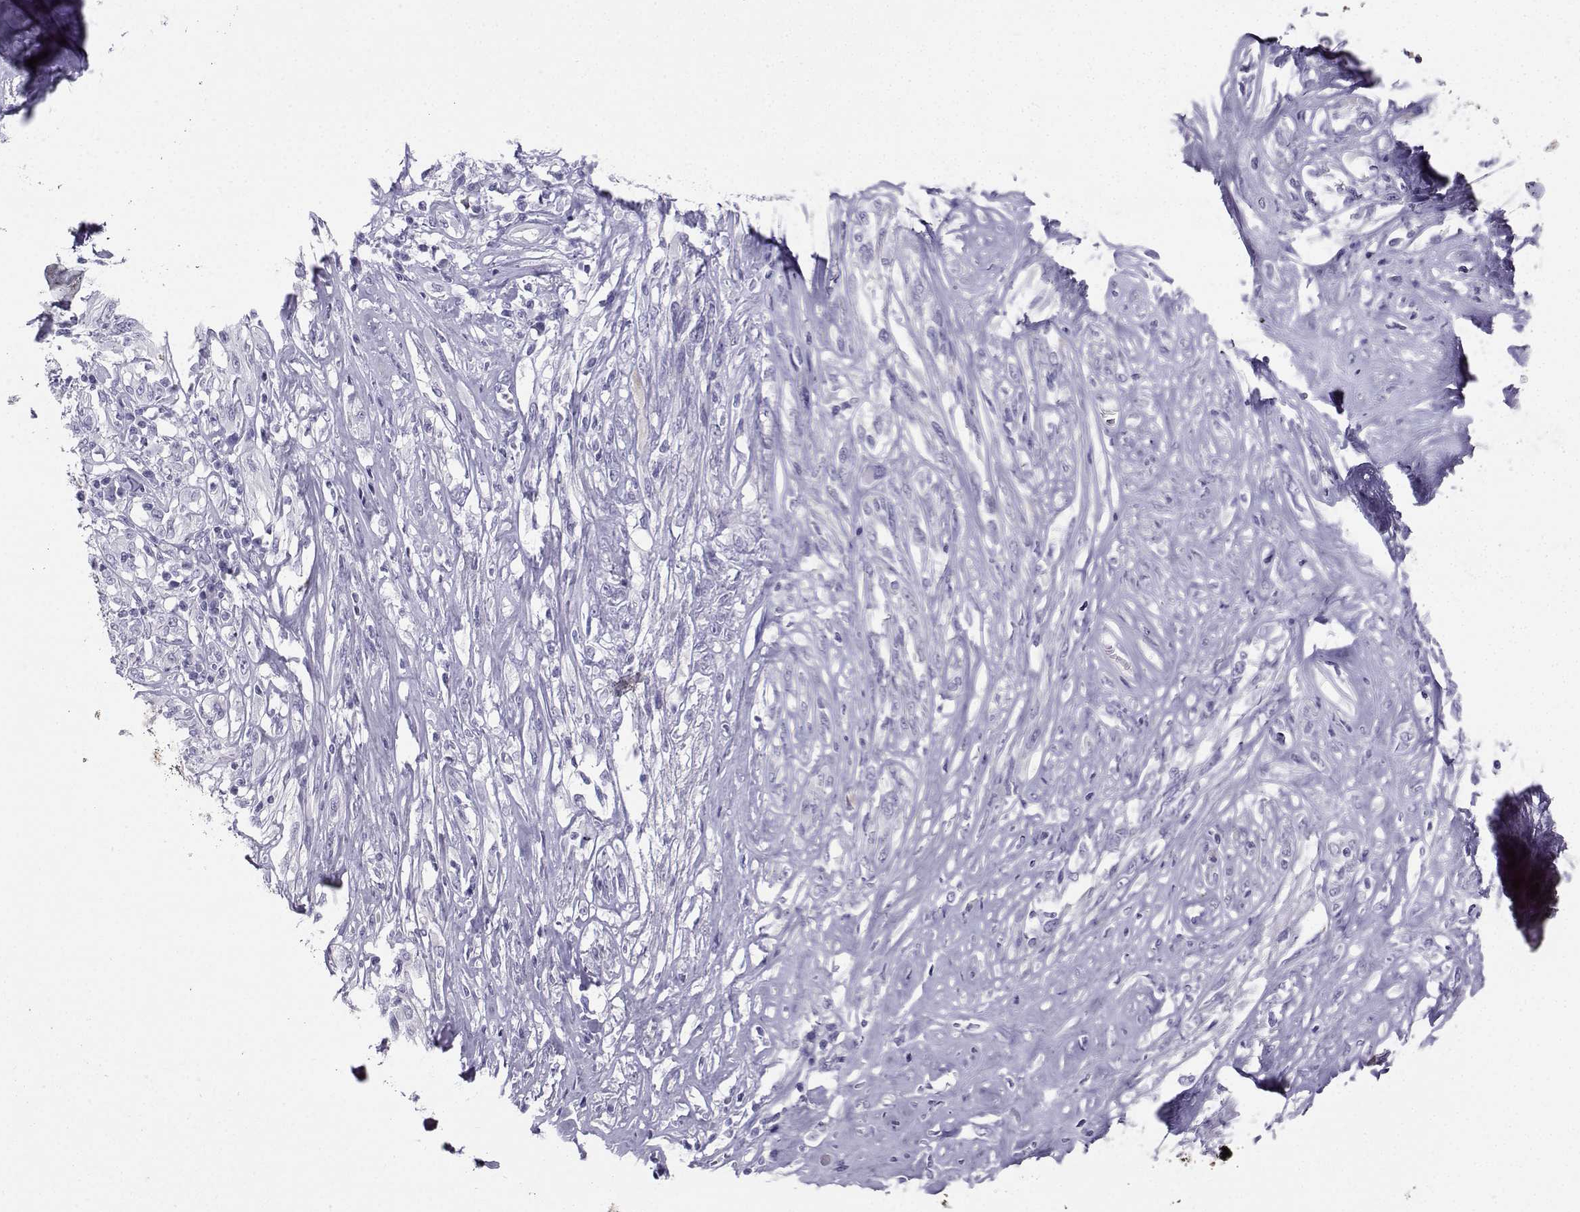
{"staining": {"intensity": "negative", "quantity": "none", "location": "none"}, "tissue": "melanoma", "cell_type": "Tumor cells", "image_type": "cancer", "snomed": [{"axis": "morphology", "description": "Malignant melanoma, NOS"}, {"axis": "topography", "description": "Skin"}], "caption": "IHC micrograph of malignant melanoma stained for a protein (brown), which demonstrates no staining in tumor cells.", "gene": "NEFL", "patient": {"sex": "female", "age": 91}}